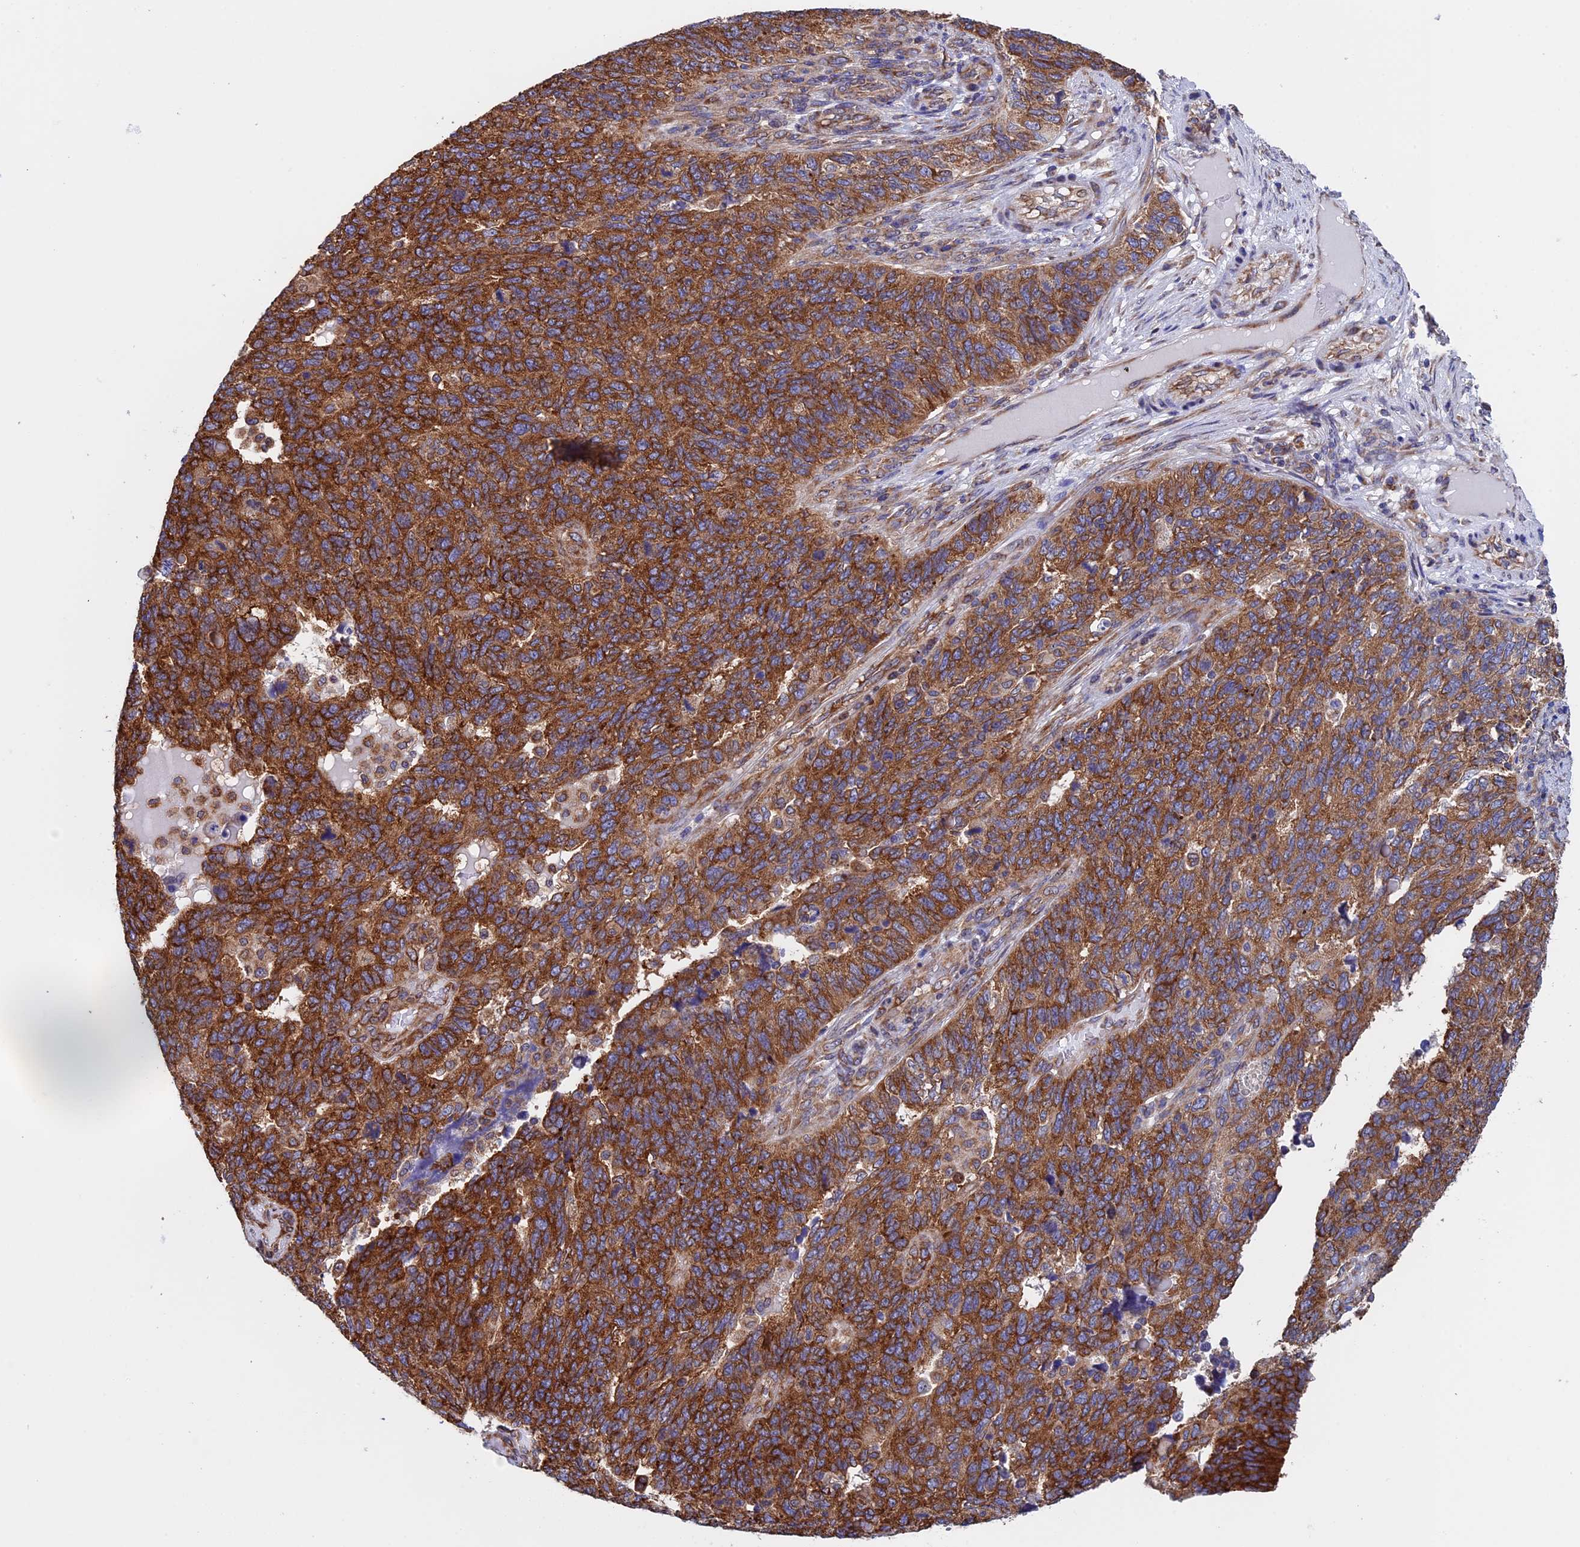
{"staining": {"intensity": "strong", "quantity": ">75%", "location": "cytoplasmic/membranous"}, "tissue": "endometrial cancer", "cell_type": "Tumor cells", "image_type": "cancer", "snomed": [{"axis": "morphology", "description": "Adenocarcinoma, NOS"}, {"axis": "topography", "description": "Endometrium"}], "caption": "An IHC micrograph of tumor tissue is shown. Protein staining in brown highlights strong cytoplasmic/membranous positivity in endometrial cancer within tumor cells. Using DAB (brown) and hematoxylin (blue) stains, captured at high magnification using brightfield microscopy.", "gene": "SLC9A5", "patient": {"sex": "female", "age": 66}}